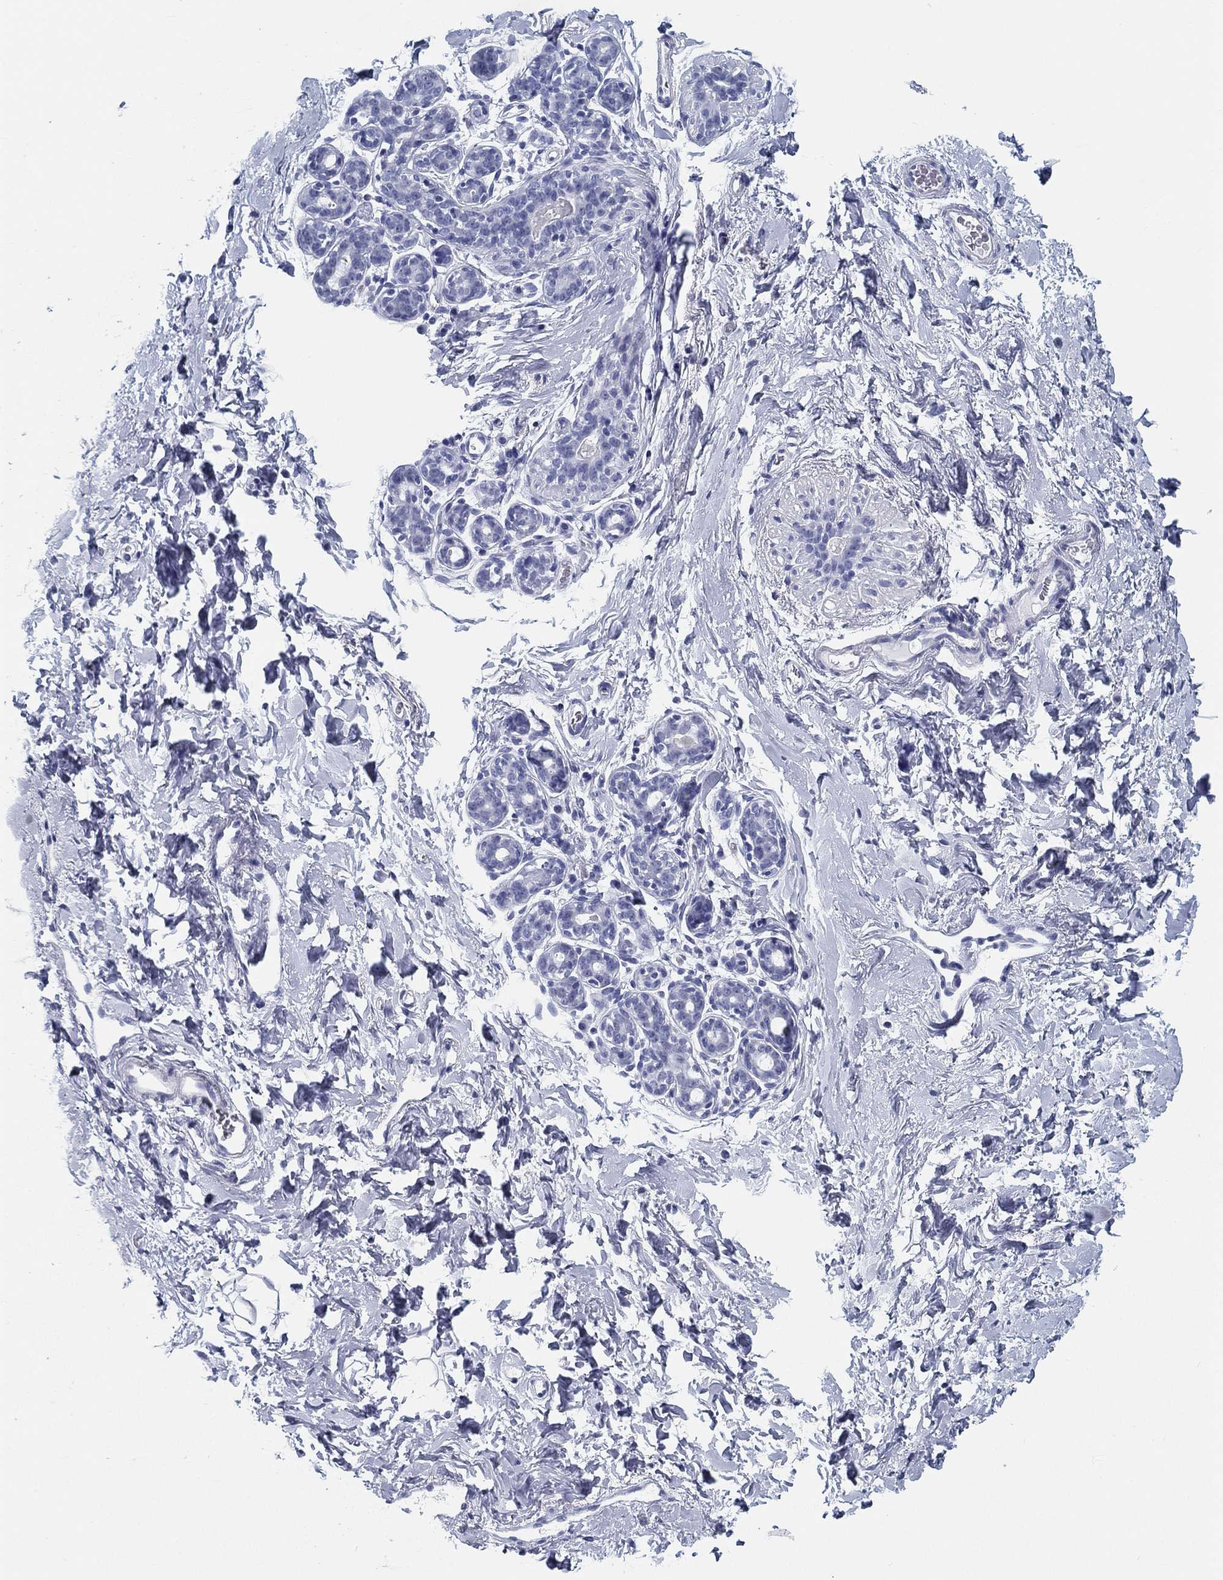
{"staining": {"intensity": "negative", "quantity": "none", "location": "none"}, "tissue": "breast", "cell_type": "Adipocytes", "image_type": "normal", "snomed": [{"axis": "morphology", "description": "Normal tissue, NOS"}, {"axis": "topography", "description": "Breast"}], "caption": "Immunohistochemistry micrograph of normal breast: breast stained with DAB exhibits no significant protein staining in adipocytes. (Immunohistochemistry, brightfield microscopy, high magnification).", "gene": "ATP1B2", "patient": {"sex": "female", "age": 43}}